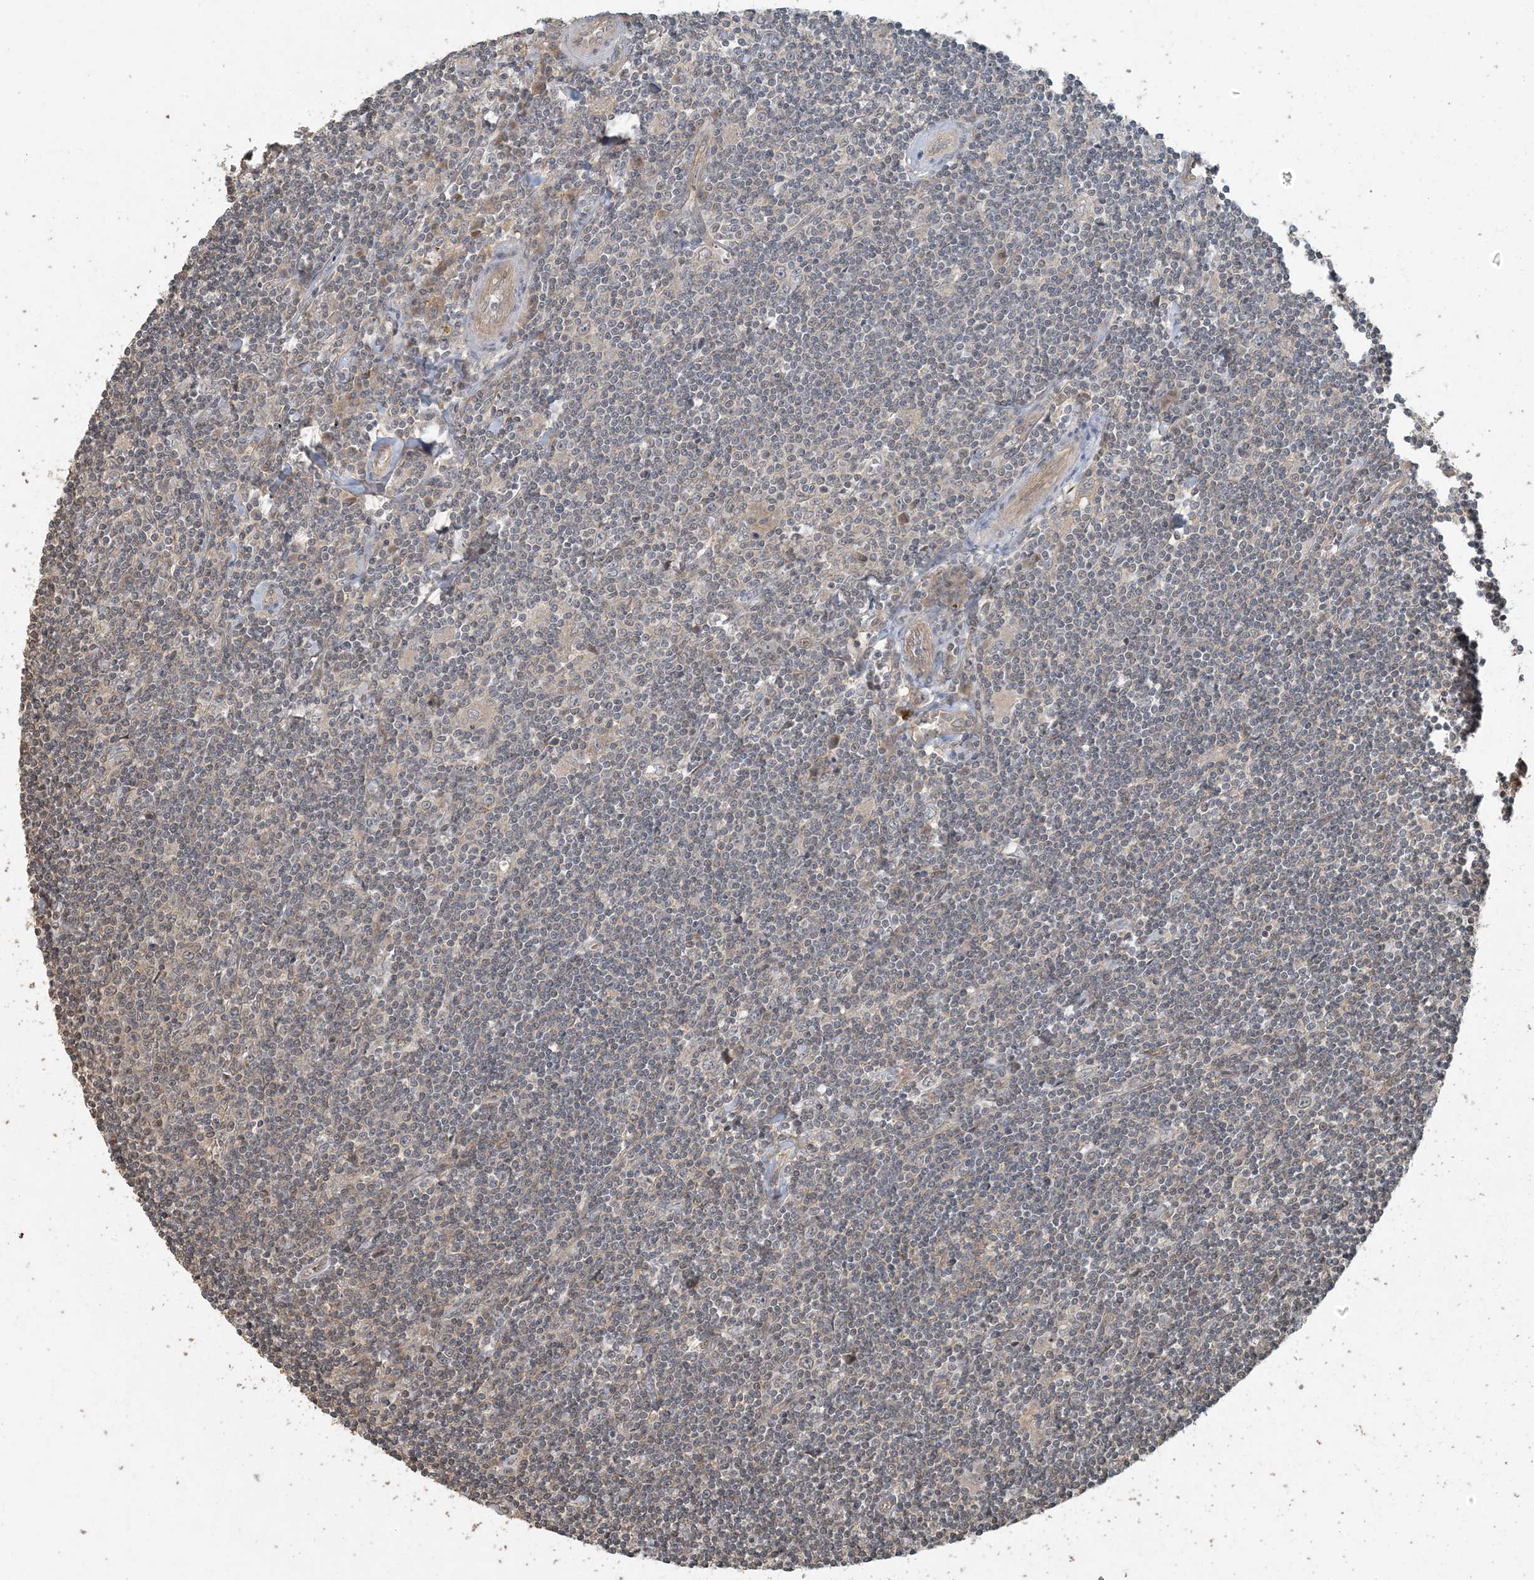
{"staining": {"intensity": "negative", "quantity": "none", "location": "none"}, "tissue": "lymphoma", "cell_type": "Tumor cells", "image_type": "cancer", "snomed": [{"axis": "morphology", "description": "Malignant lymphoma, non-Hodgkin's type, Low grade"}, {"axis": "topography", "description": "Spleen"}], "caption": "Lymphoma stained for a protein using immunohistochemistry exhibits no staining tumor cells.", "gene": "AK9", "patient": {"sex": "male", "age": 76}}